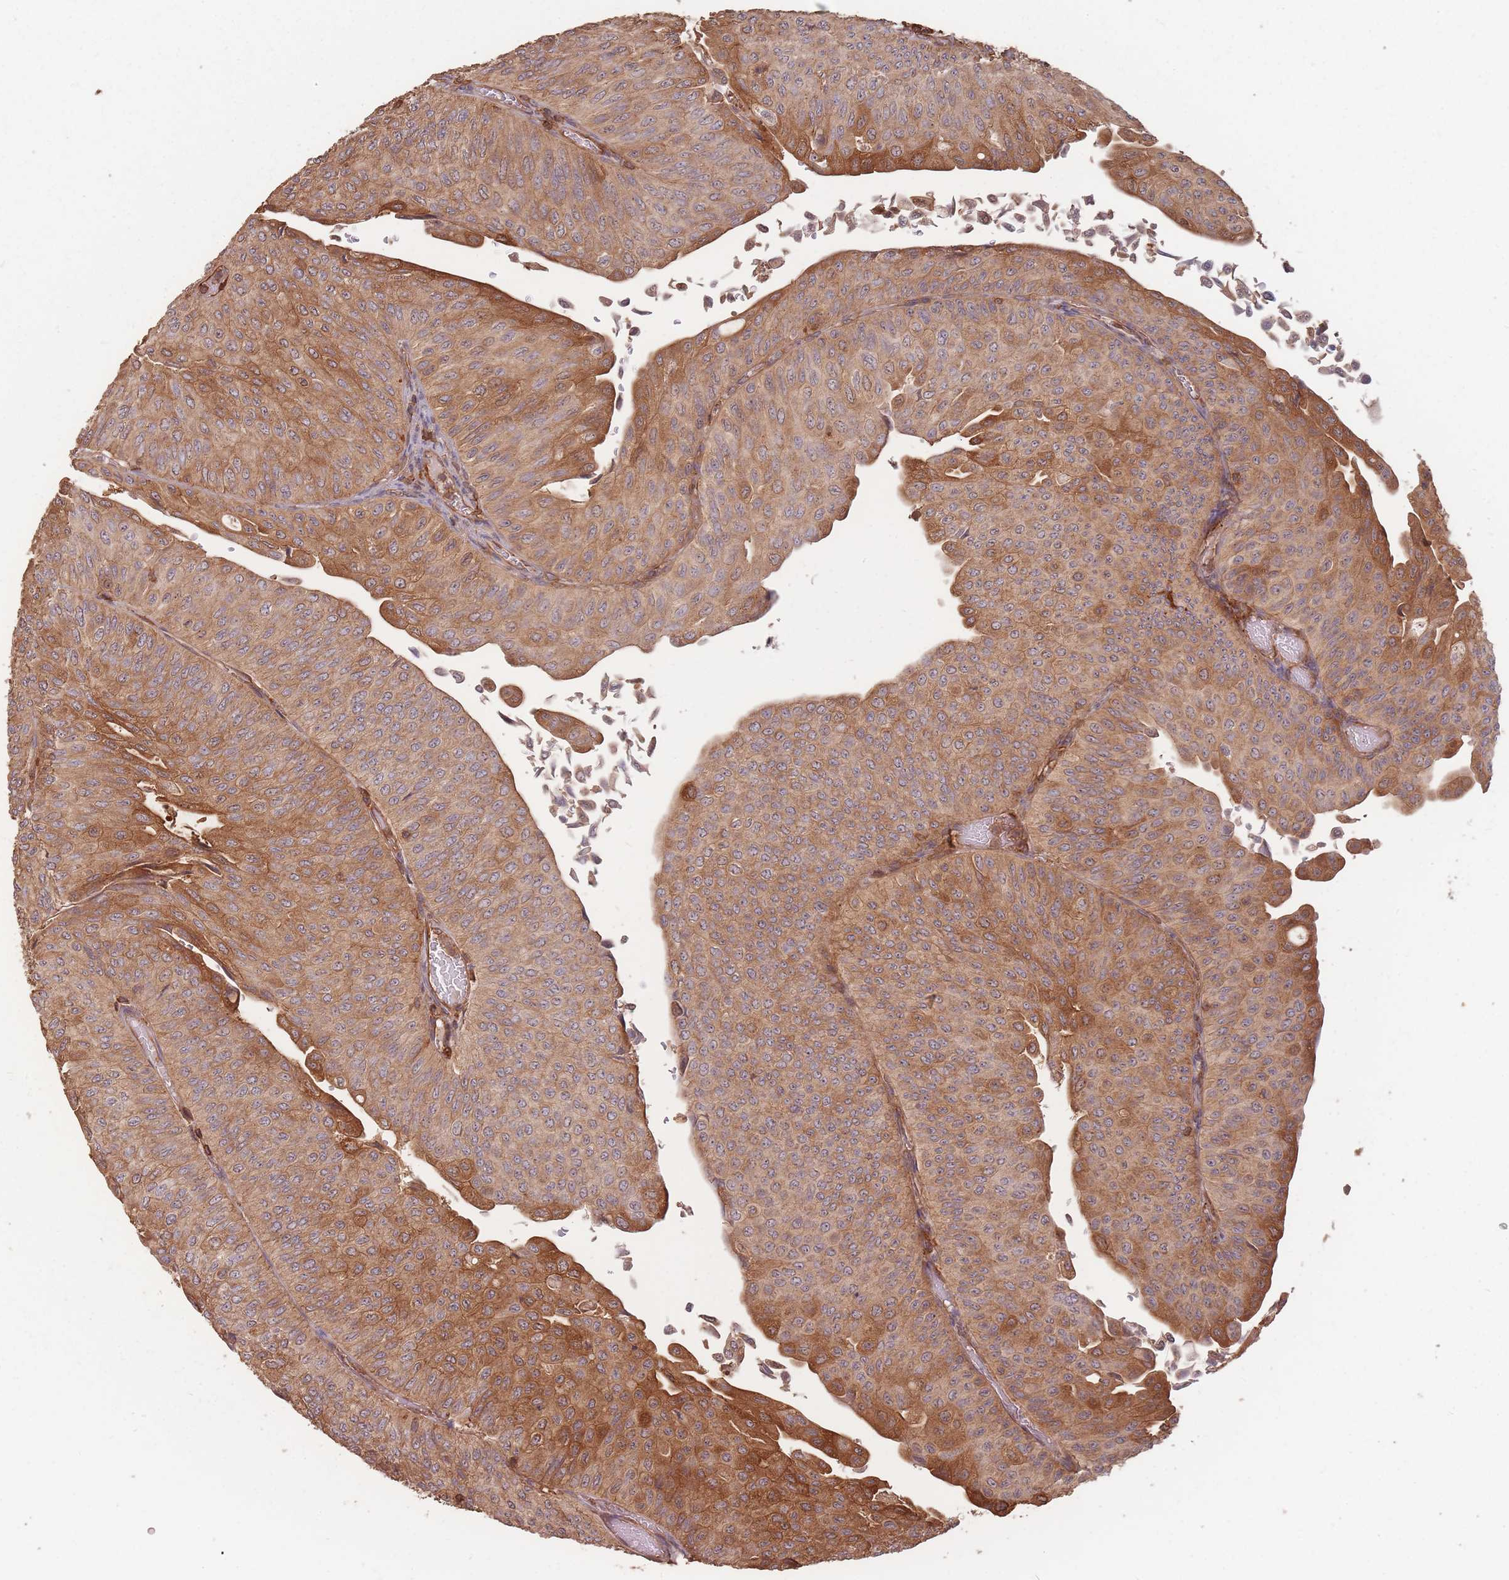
{"staining": {"intensity": "moderate", "quantity": ">75%", "location": "cytoplasmic/membranous"}, "tissue": "urothelial cancer", "cell_type": "Tumor cells", "image_type": "cancer", "snomed": [{"axis": "morphology", "description": "Urothelial carcinoma, NOS"}, {"axis": "topography", "description": "Urinary bladder"}], "caption": "Transitional cell carcinoma was stained to show a protein in brown. There is medium levels of moderate cytoplasmic/membranous expression in about >75% of tumor cells. (IHC, brightfield microscopy, high magnification).", "gene": "PLS3", "patient": {"sex": "male", "age": 59}}